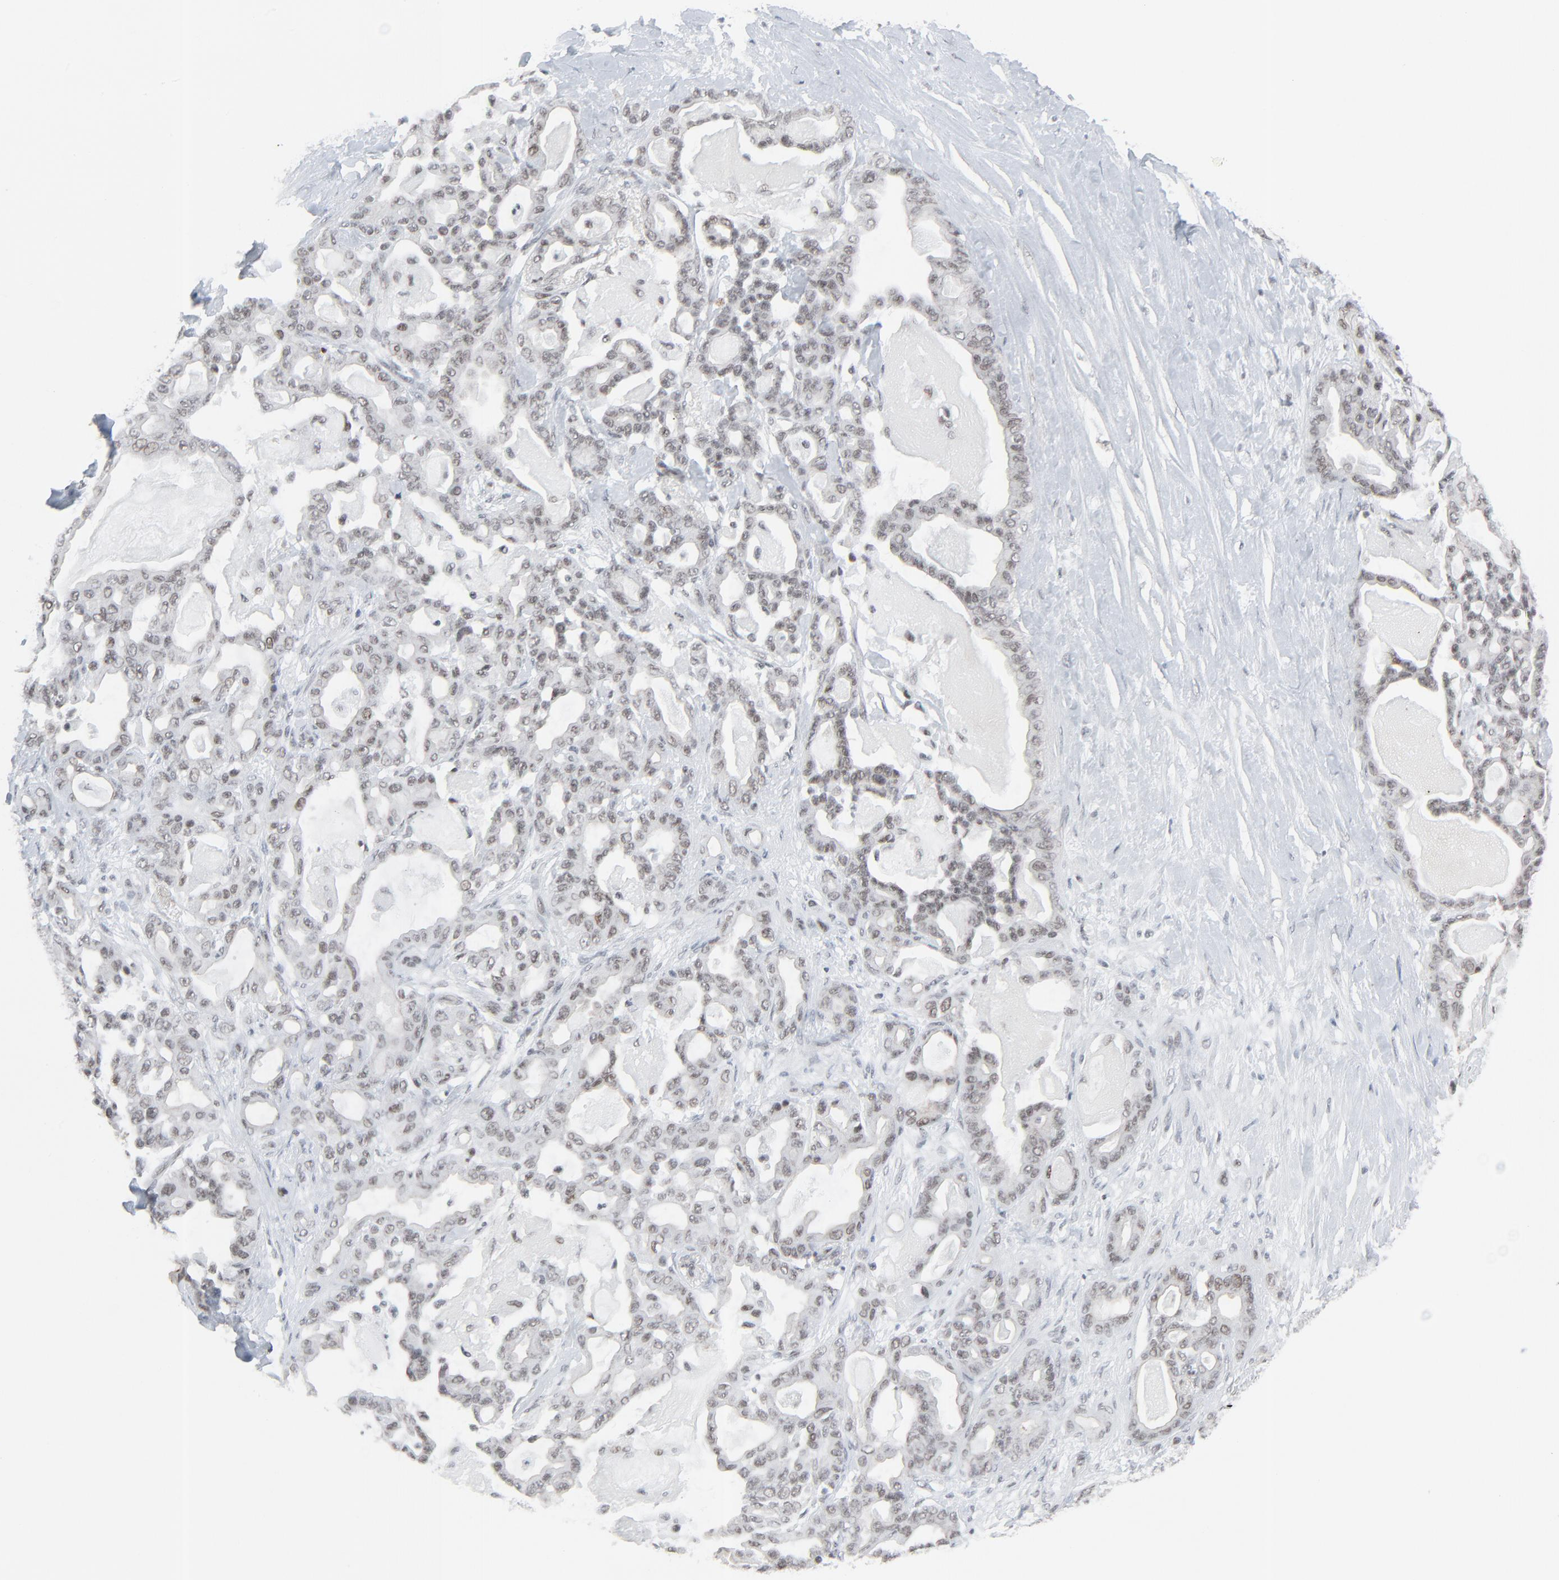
{"staining": {"intensity": "weak", "quantity": "25%-75%", "location": "nuclear"}, "tissue": "pancreatic cancer", "cell_type": "Tumor cells", "image_type": "cancer", "snomed": [{"axis": "morphology", "description": "Adenocarcinoma, NOS"}, {"axis": "topography", "description": "Pancreas"}], "caption": "A photomicrograph of human adenocarcinoma (pancreatic) stained for a protein shows weak nuclear brown staining in tumor cells.", "gene": "FBXO28", "patient": {"sex": "male", "age": 63}}